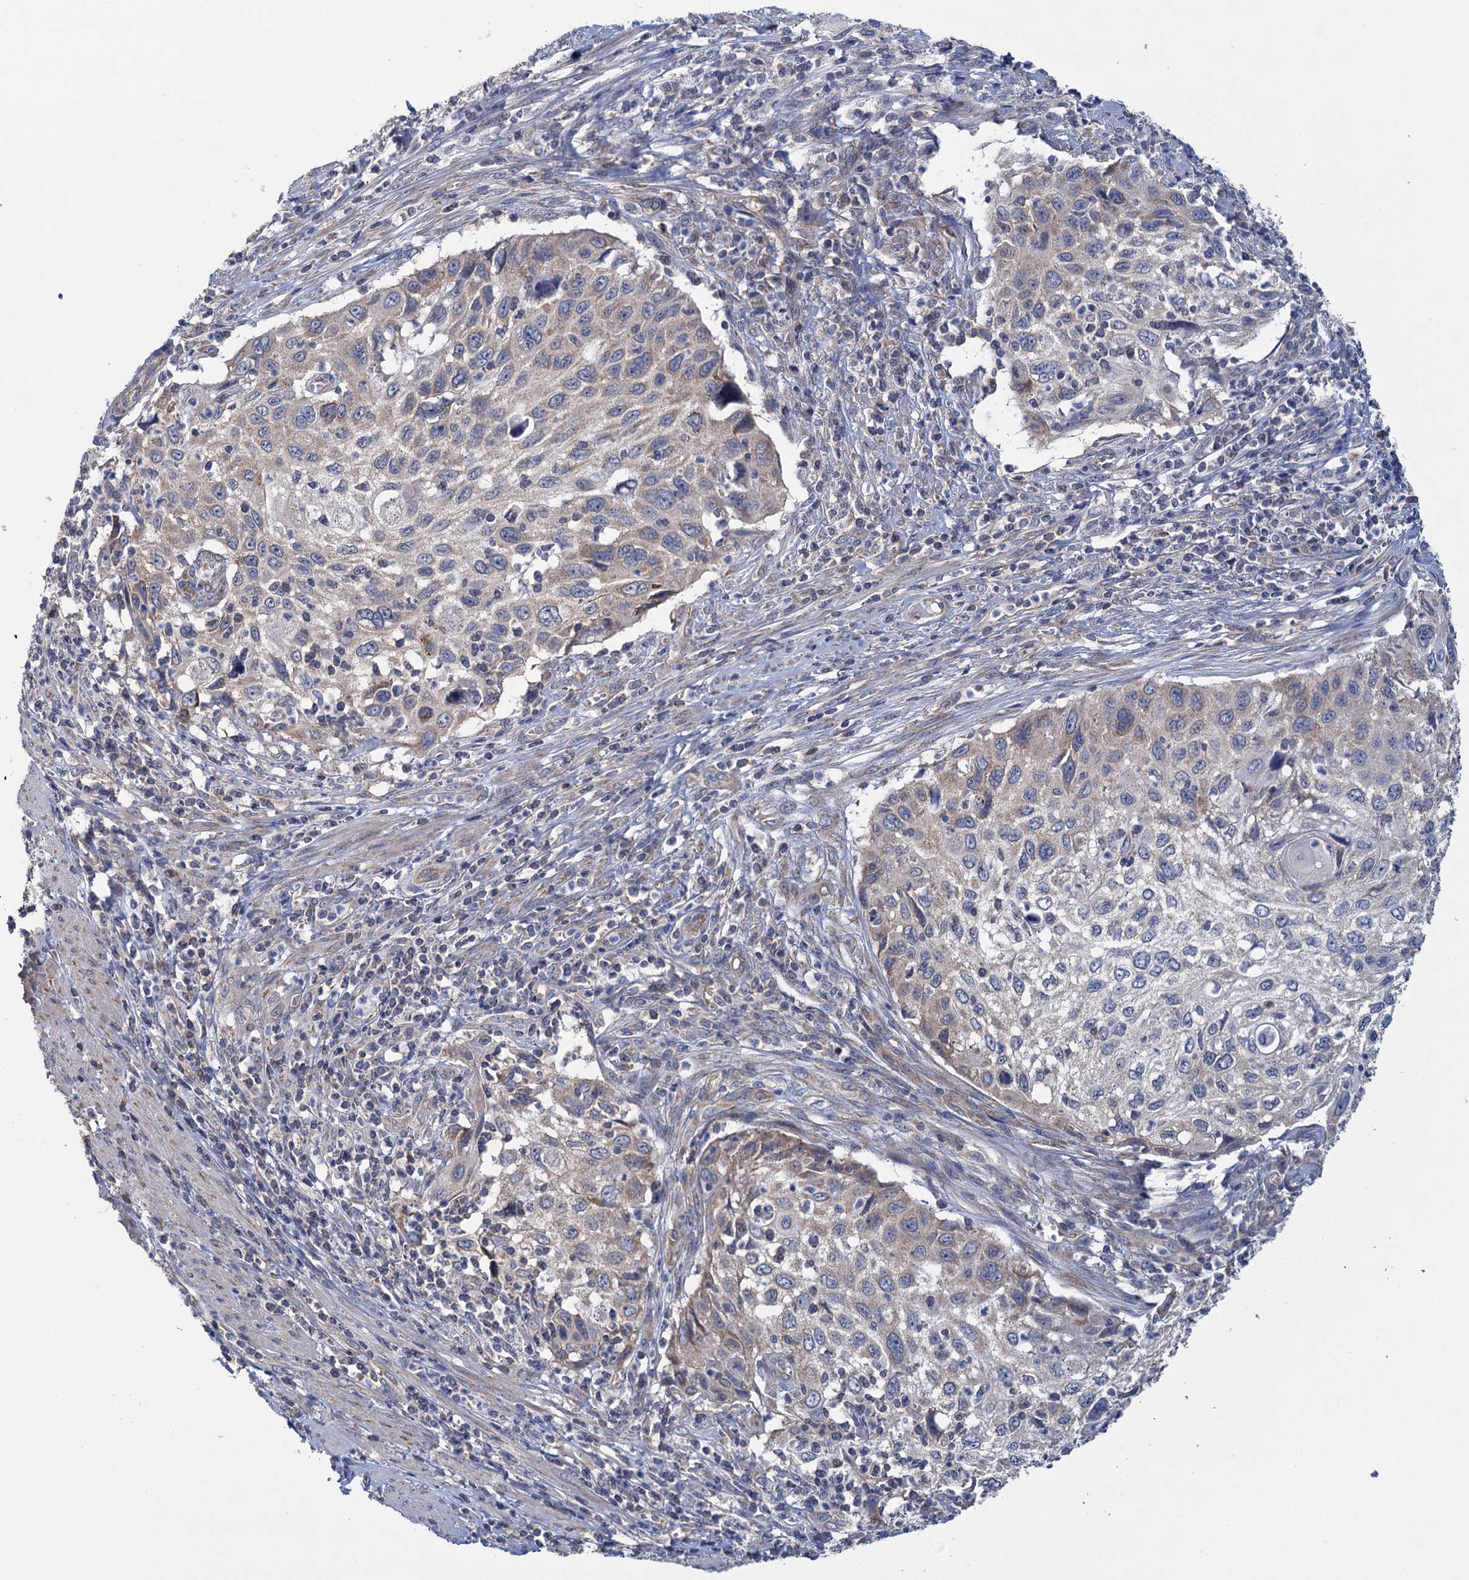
{"staining": {"intensity": "weak", "quantity": "<25%", "location": "cytoplasmic/membranous"}, "tissue": "cervical cancer", "cell_type": "Tumor cells", "image_type": "cancer", "snomed": [{"axis": "morphology", "description": "Squamous cell carcinoma, NOS"}, {"axis": "topography", "description": "Cervix"}], "caption": "Tumor cells are negative for protein expression in human cervical squamous cell carcinoma.", "gene": "GSTM2", "patient": {"sex": "female", "age": 70}}